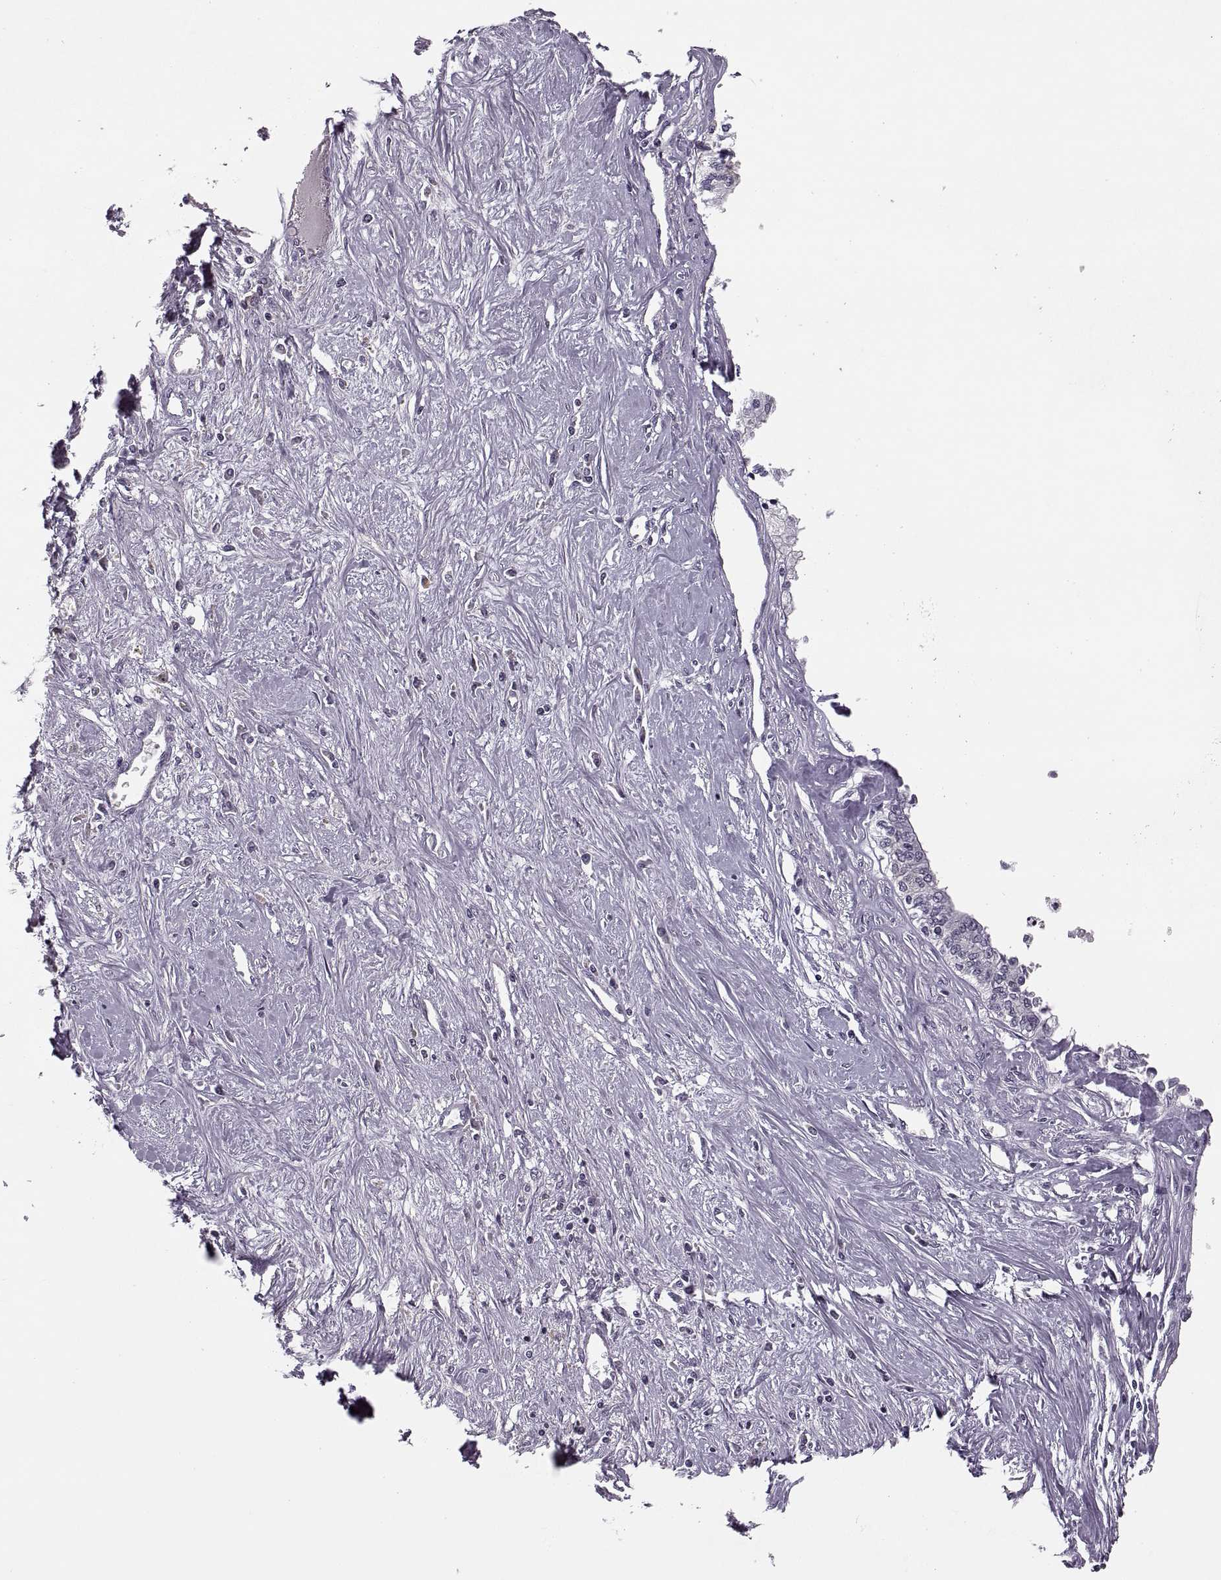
{"staining": {"intensity": "negative", "quantity": "none", "location": "none"}, "tissue": "liver cancer", "cell_type": "Tumor cells", "image_type": "cancer", "snomed": [{"axis": "morphology", "description": "Cholangiocarcinoma"}, {"axis": "topography", "description": "Liver"}], "caption": "Tumor cells are negative for brown protein staining in liver cholangiocarcinoma.", "gene": "CACNA1F", "patient": {"sex": "female", "age": 61}}